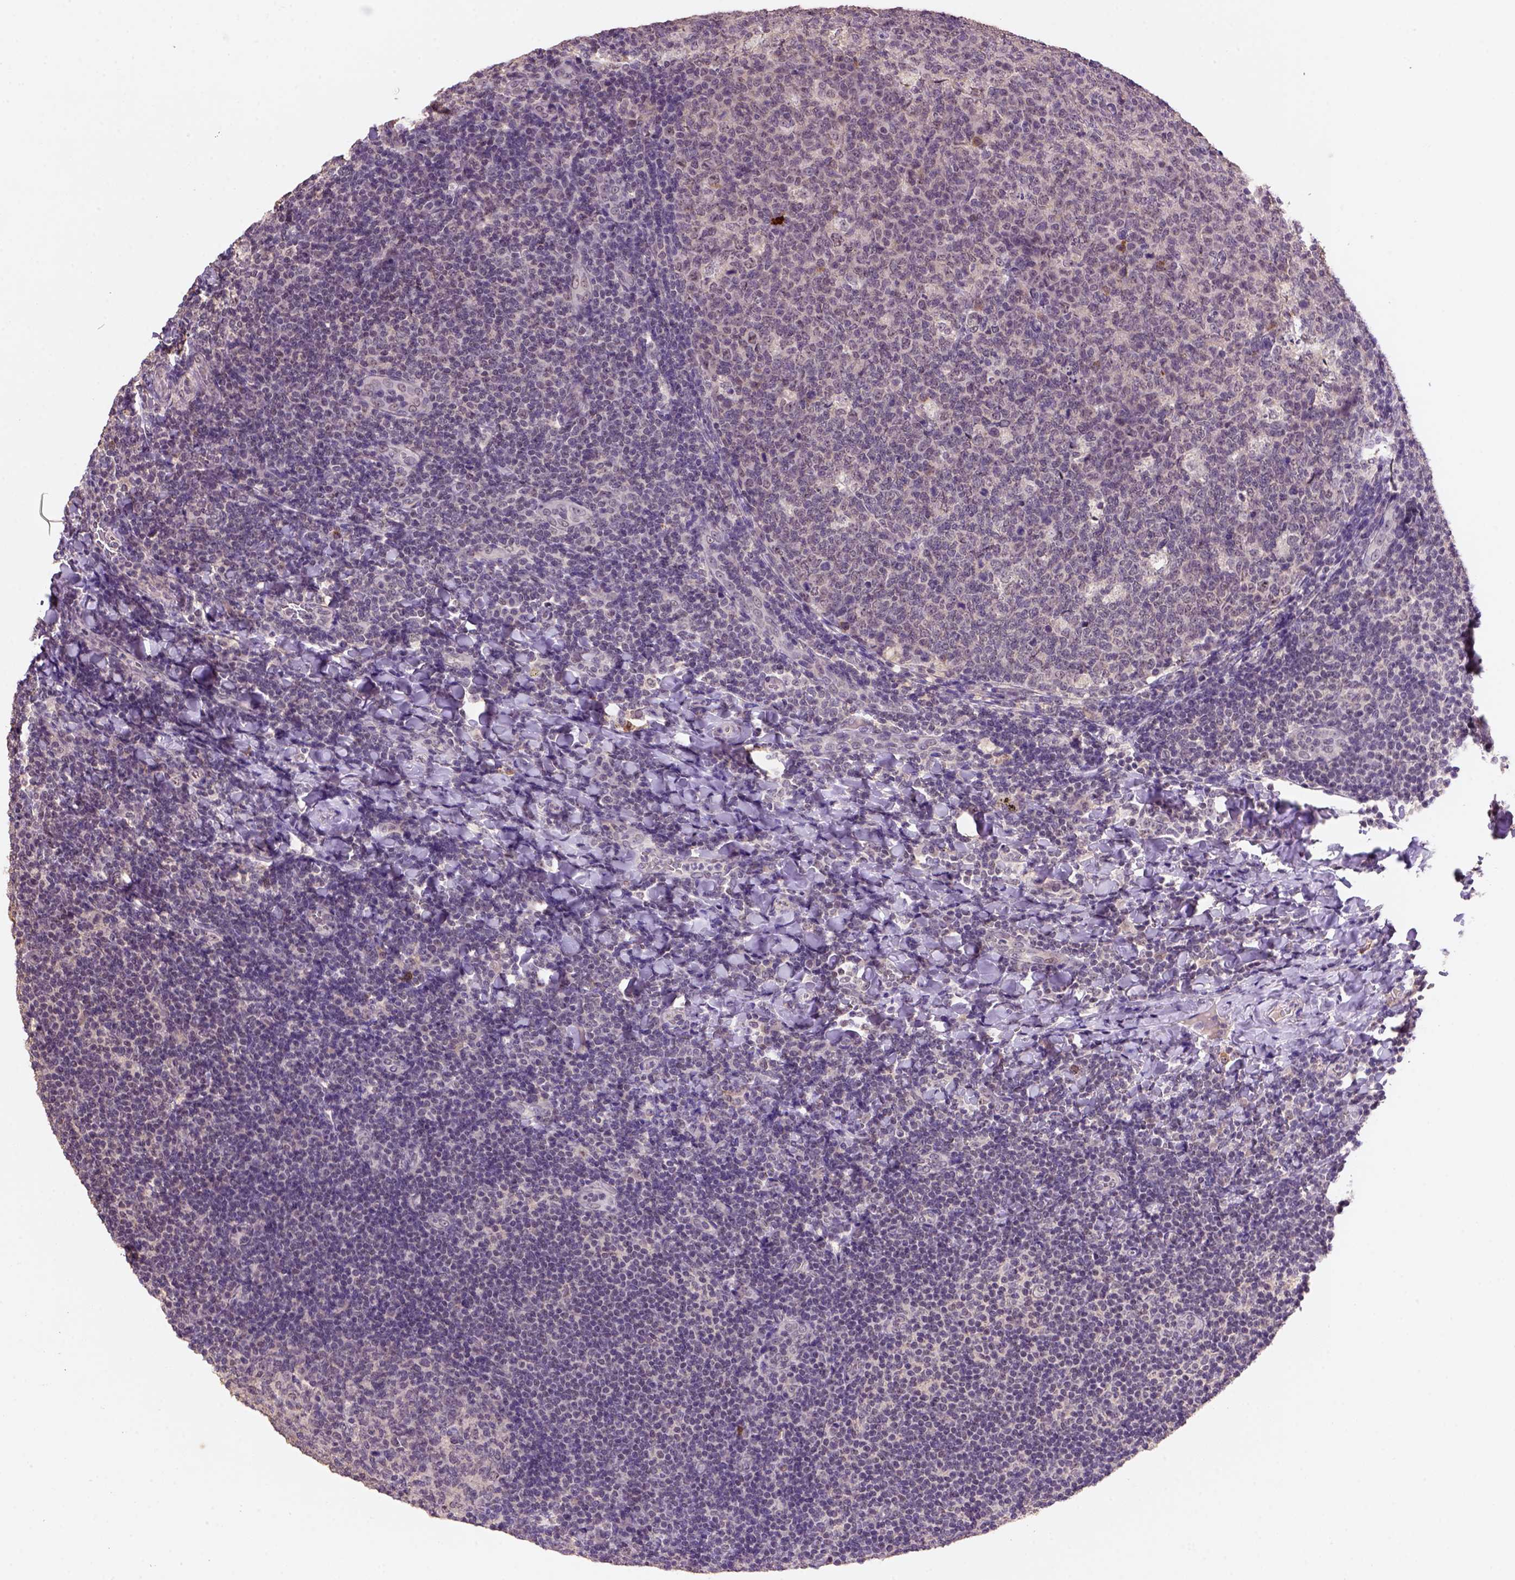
{"staining": {"intensity": "weak", "quantity": ">75%", "location": "cytoplasmic/membranous,nuclear"}, "tissue": "tonsil", "cell_type": "Germinal center cells", "image_type": "normal", "snomed": [{"axis": "morphology", "description": "Normal tissue, NOS"}, {"axis": "topography", "description": "Tonsil"}], "caption": "Immunohistochemistry (IHC) photomicrograph of unremarkable human tonsil stained for a protein (brown), which exhibits low levels of weak cytoplasmic/membranous,nuclear positivity in approximately >75% of germinal center cells.", "gene": "SCML4", "patient": {"sex": "male", "age": 17}}